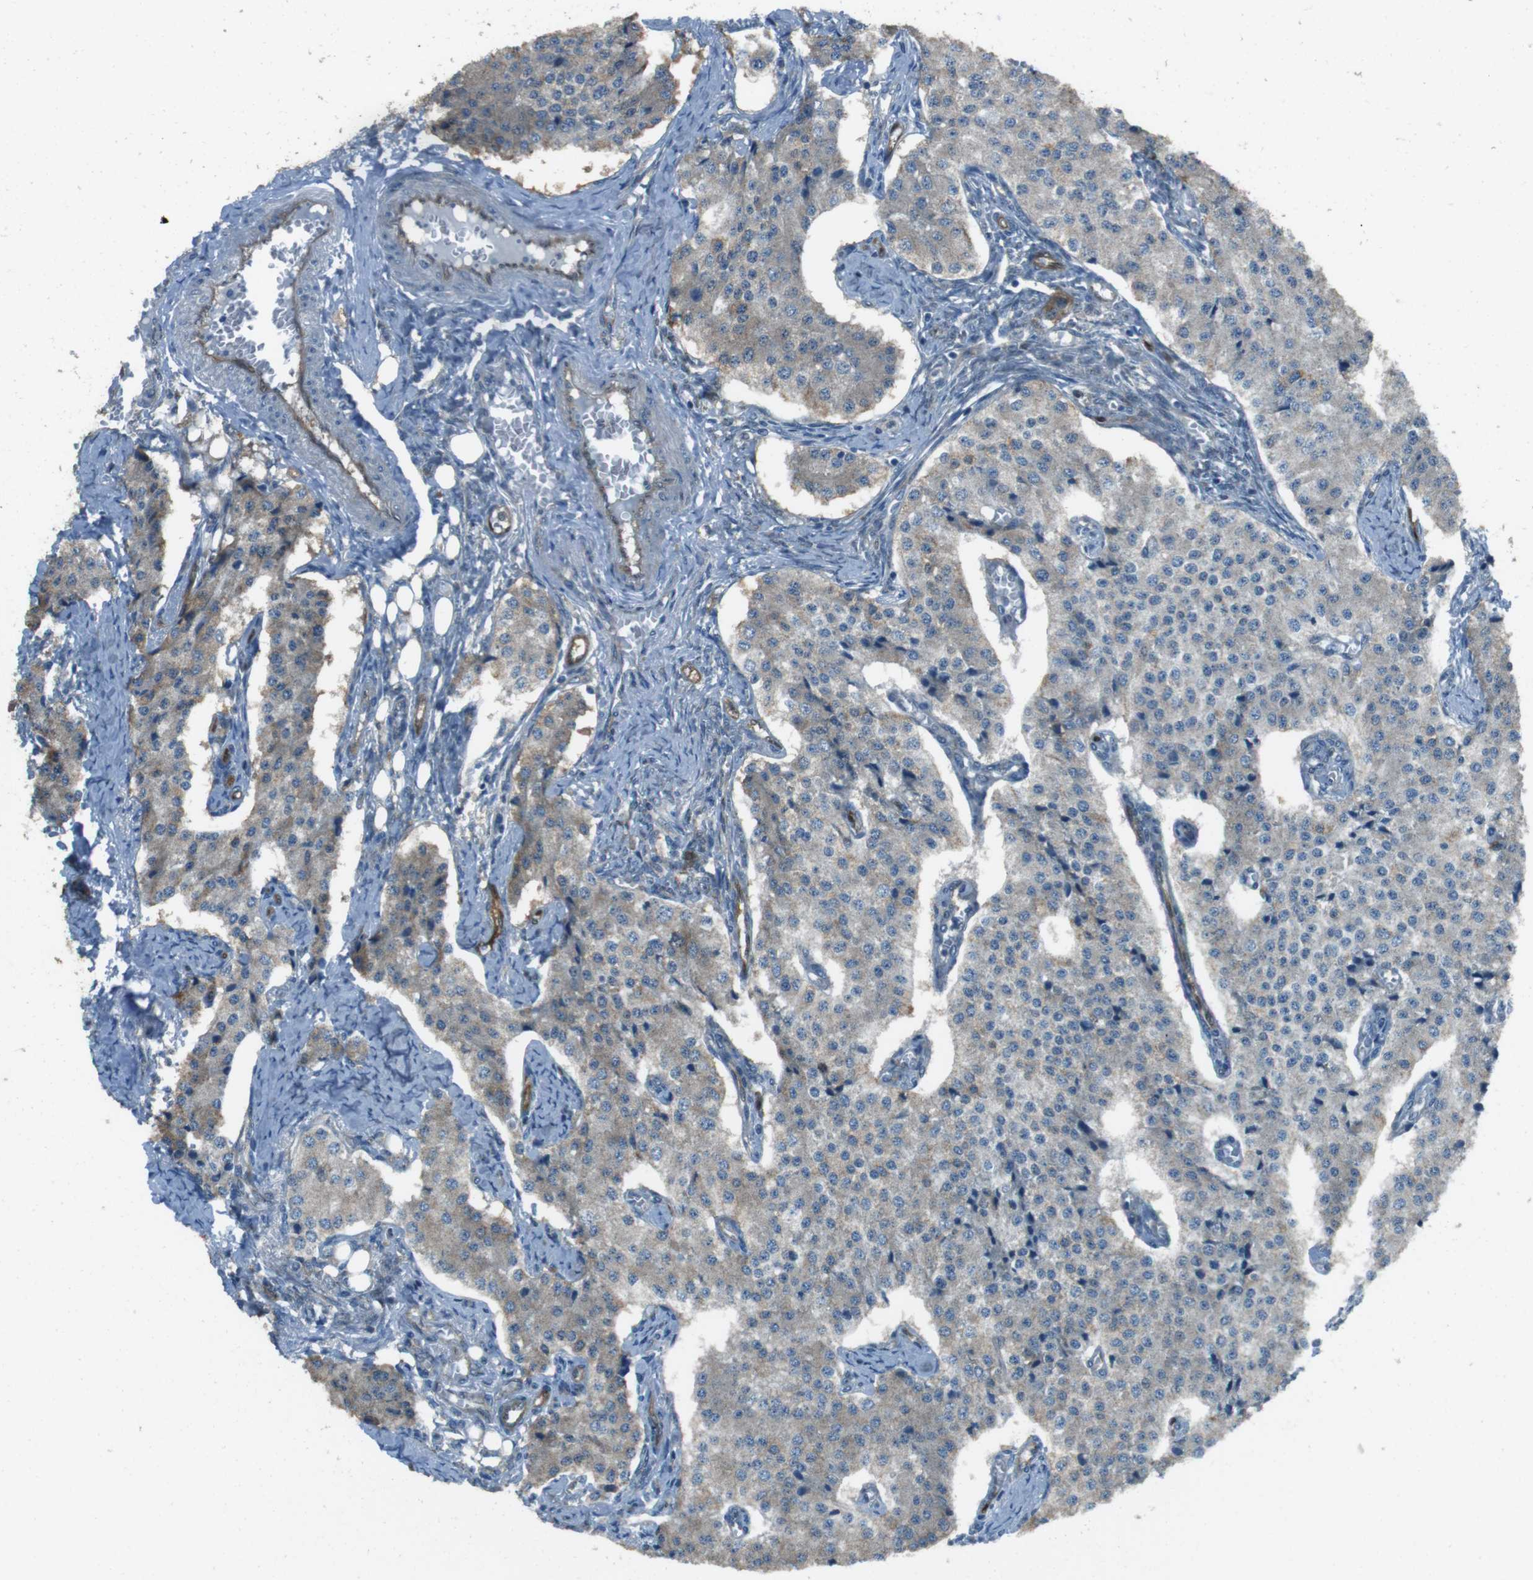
{"staining": {"intensity": "negative", "quantity": "none", "location": "none"}, "tissue": "carcinoid", "cell_type": "Tumor cells", "image_type": "cancer", "snomed": [{"axis": "morphology", "description": "Carcinoid, malignant, NOS"}, {"axis": "topography", "description": "Colon"}], "caption": "Immunohistochemistry (IHC) image of neoplastic tissue: human carcinoid stained with DAB reveals no significant protein expression in tumor cells.", "gene": "MFAP3", "patient": {"sex": "female", "age": 52}}